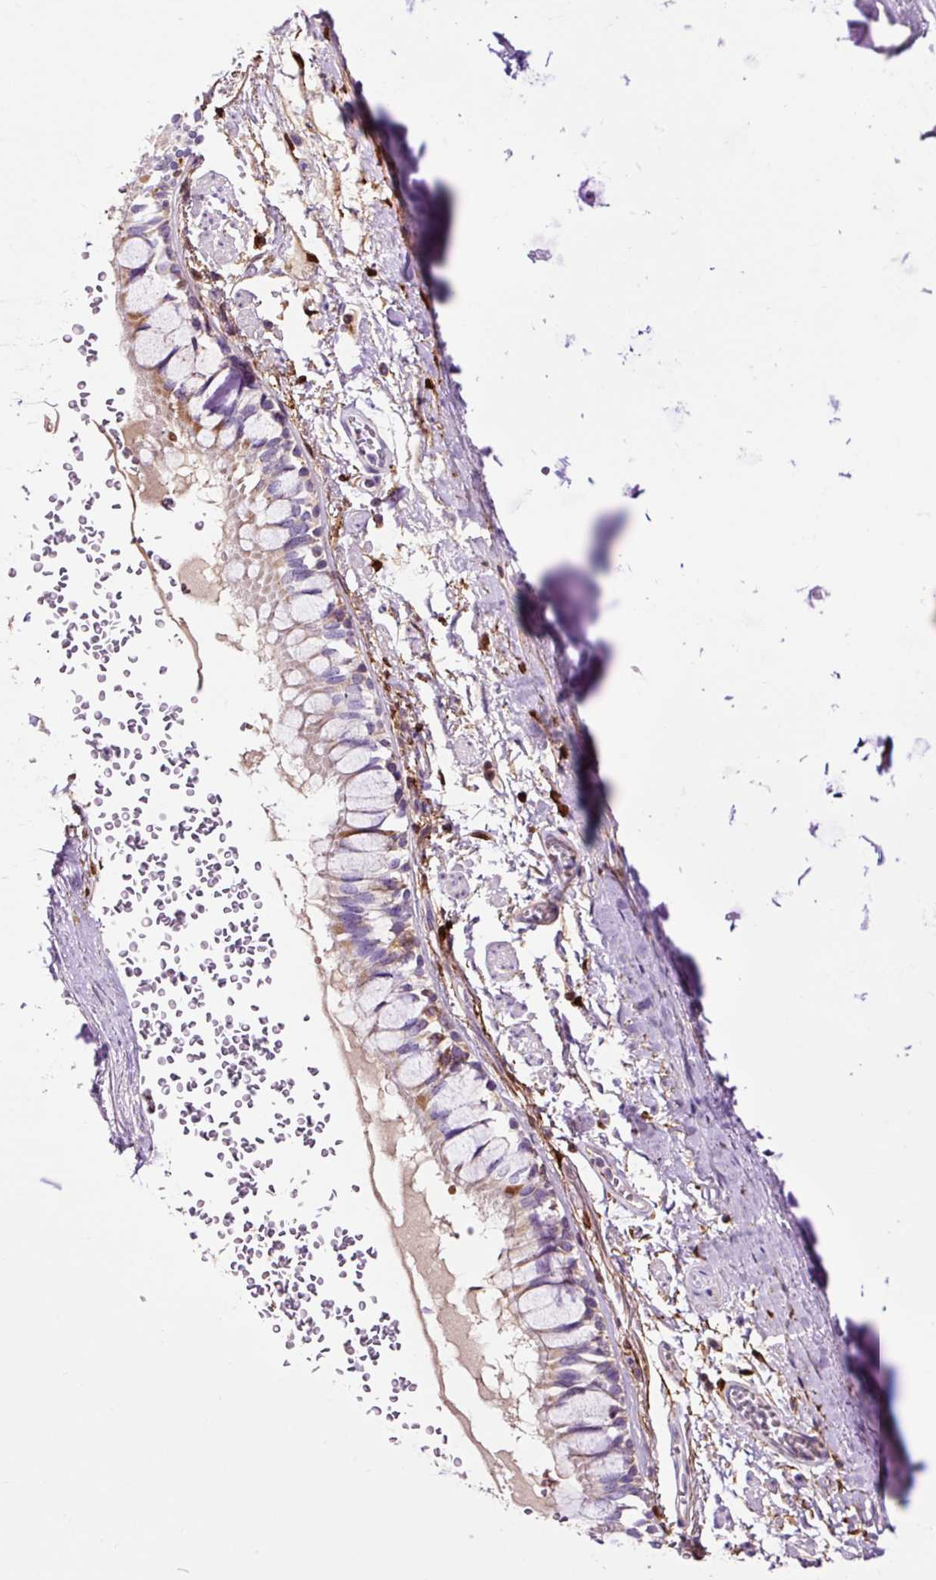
{"staining": {"intensity": "weak", "quantity": "<25%", "location": "cytoplasmic/membranous"}, "tissue": "bronchus", "cell_type": "Respiratory epithelial cells", "image_type": "normal", "snomed": [{"axis": "morphology", "description": "Normal tissue, NOS"}, {"axis": "topography", "description": "Bronchus"}], "caption": "DAB immunohistochemical staining of unremarkable bronchus reveals no significant expression in respiratory epithelial cells. (DAB (3,3'-diaminobenzidine) immunohistochemistry (IHC) with hematoxylin counter stain).", "gene": "CD83", "patient": {"sex": "male", "age": 70}}